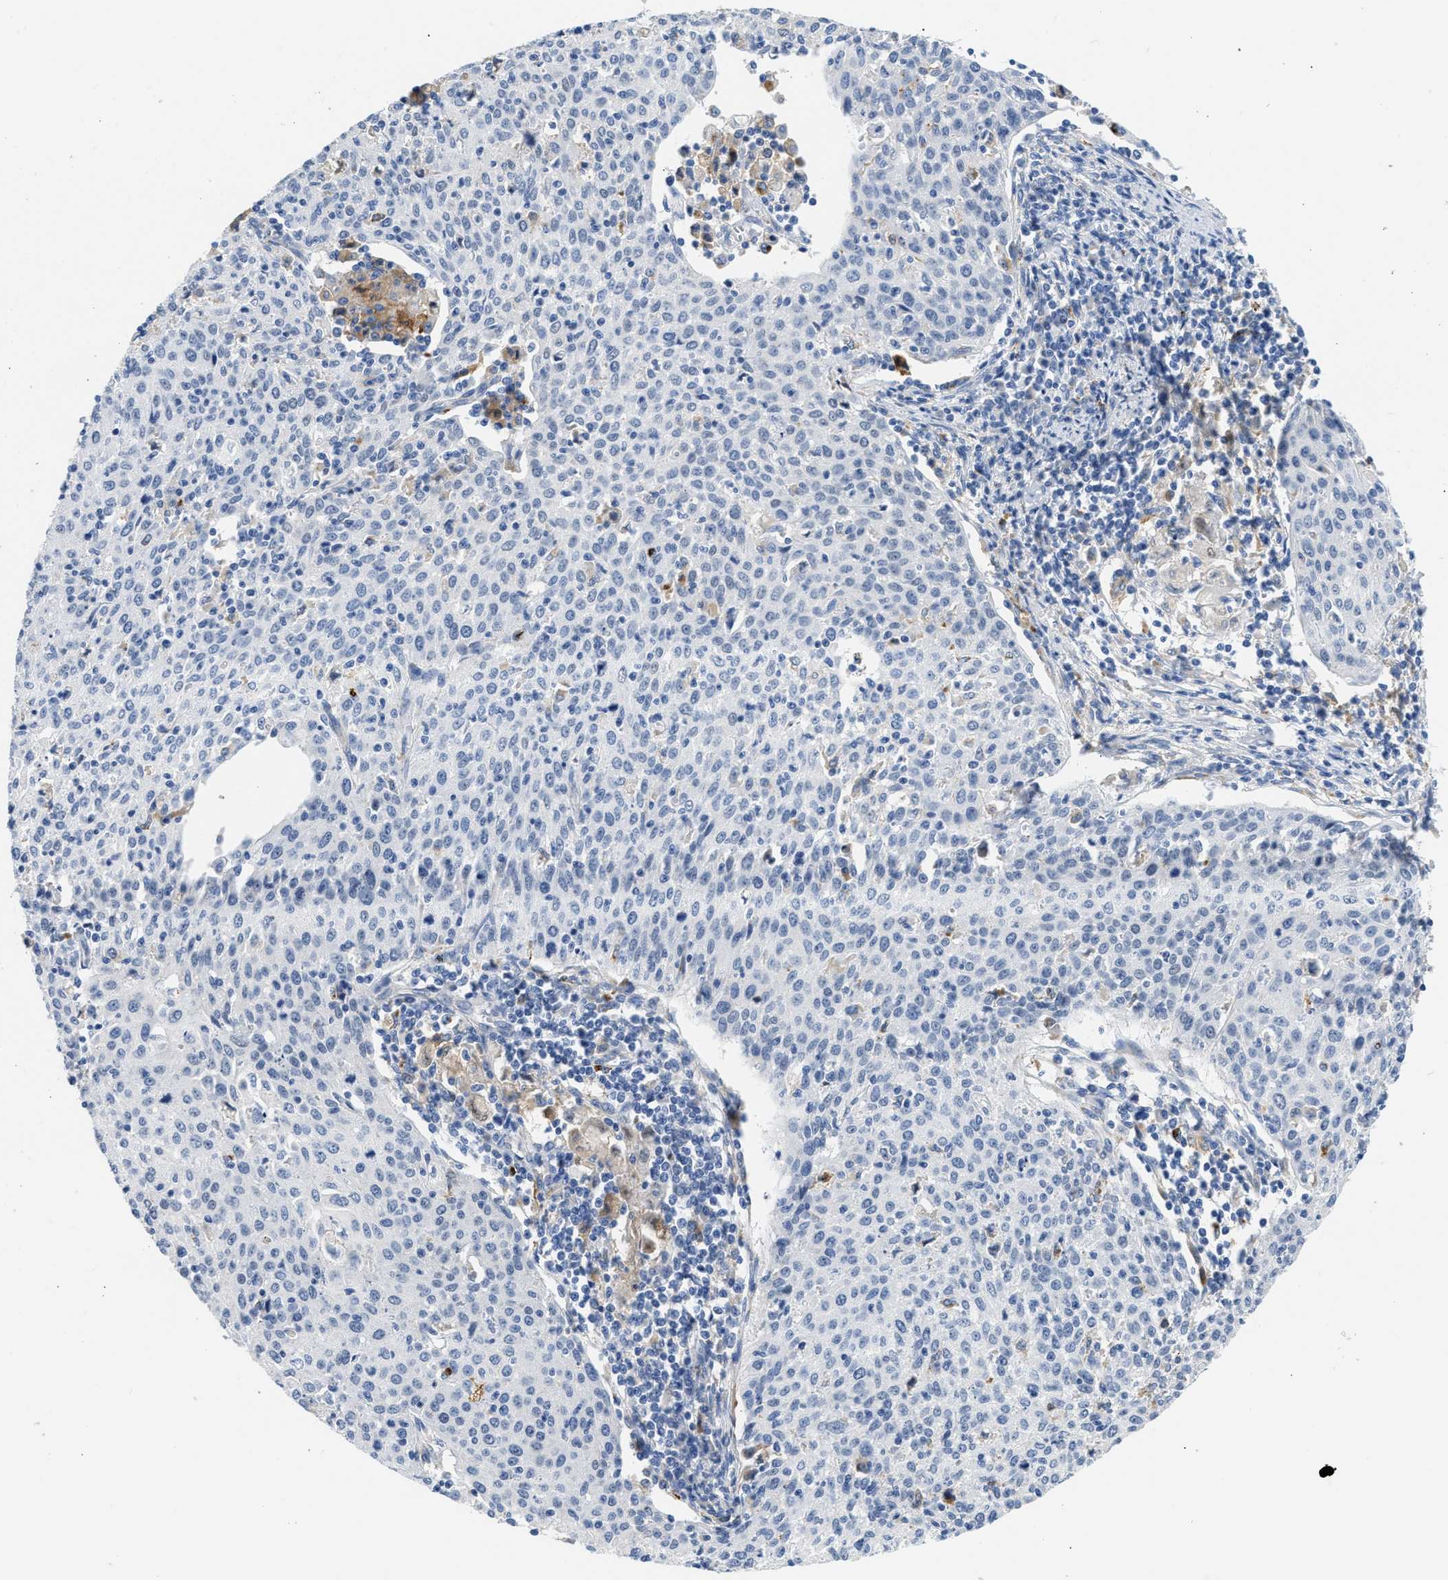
{"staining": {"intensity": "negative", "quantity": "none", "location": "none"}, "tissue": "cervical cancer", "cell_type": "Tumor cells", "image_type": "cancer", "snomed": [{"axis": "morphology", "description": "Squamous cell carcinoma, NOS"}, {"axis": "topography", "description": "Cervix"}], "caption": "The photomicrograph displays no significant positivity in tumor cells of squamous cell carcinoma (cervical).", "gene": "PPM1L", "patient": {"sex": "female", "age": 38}}